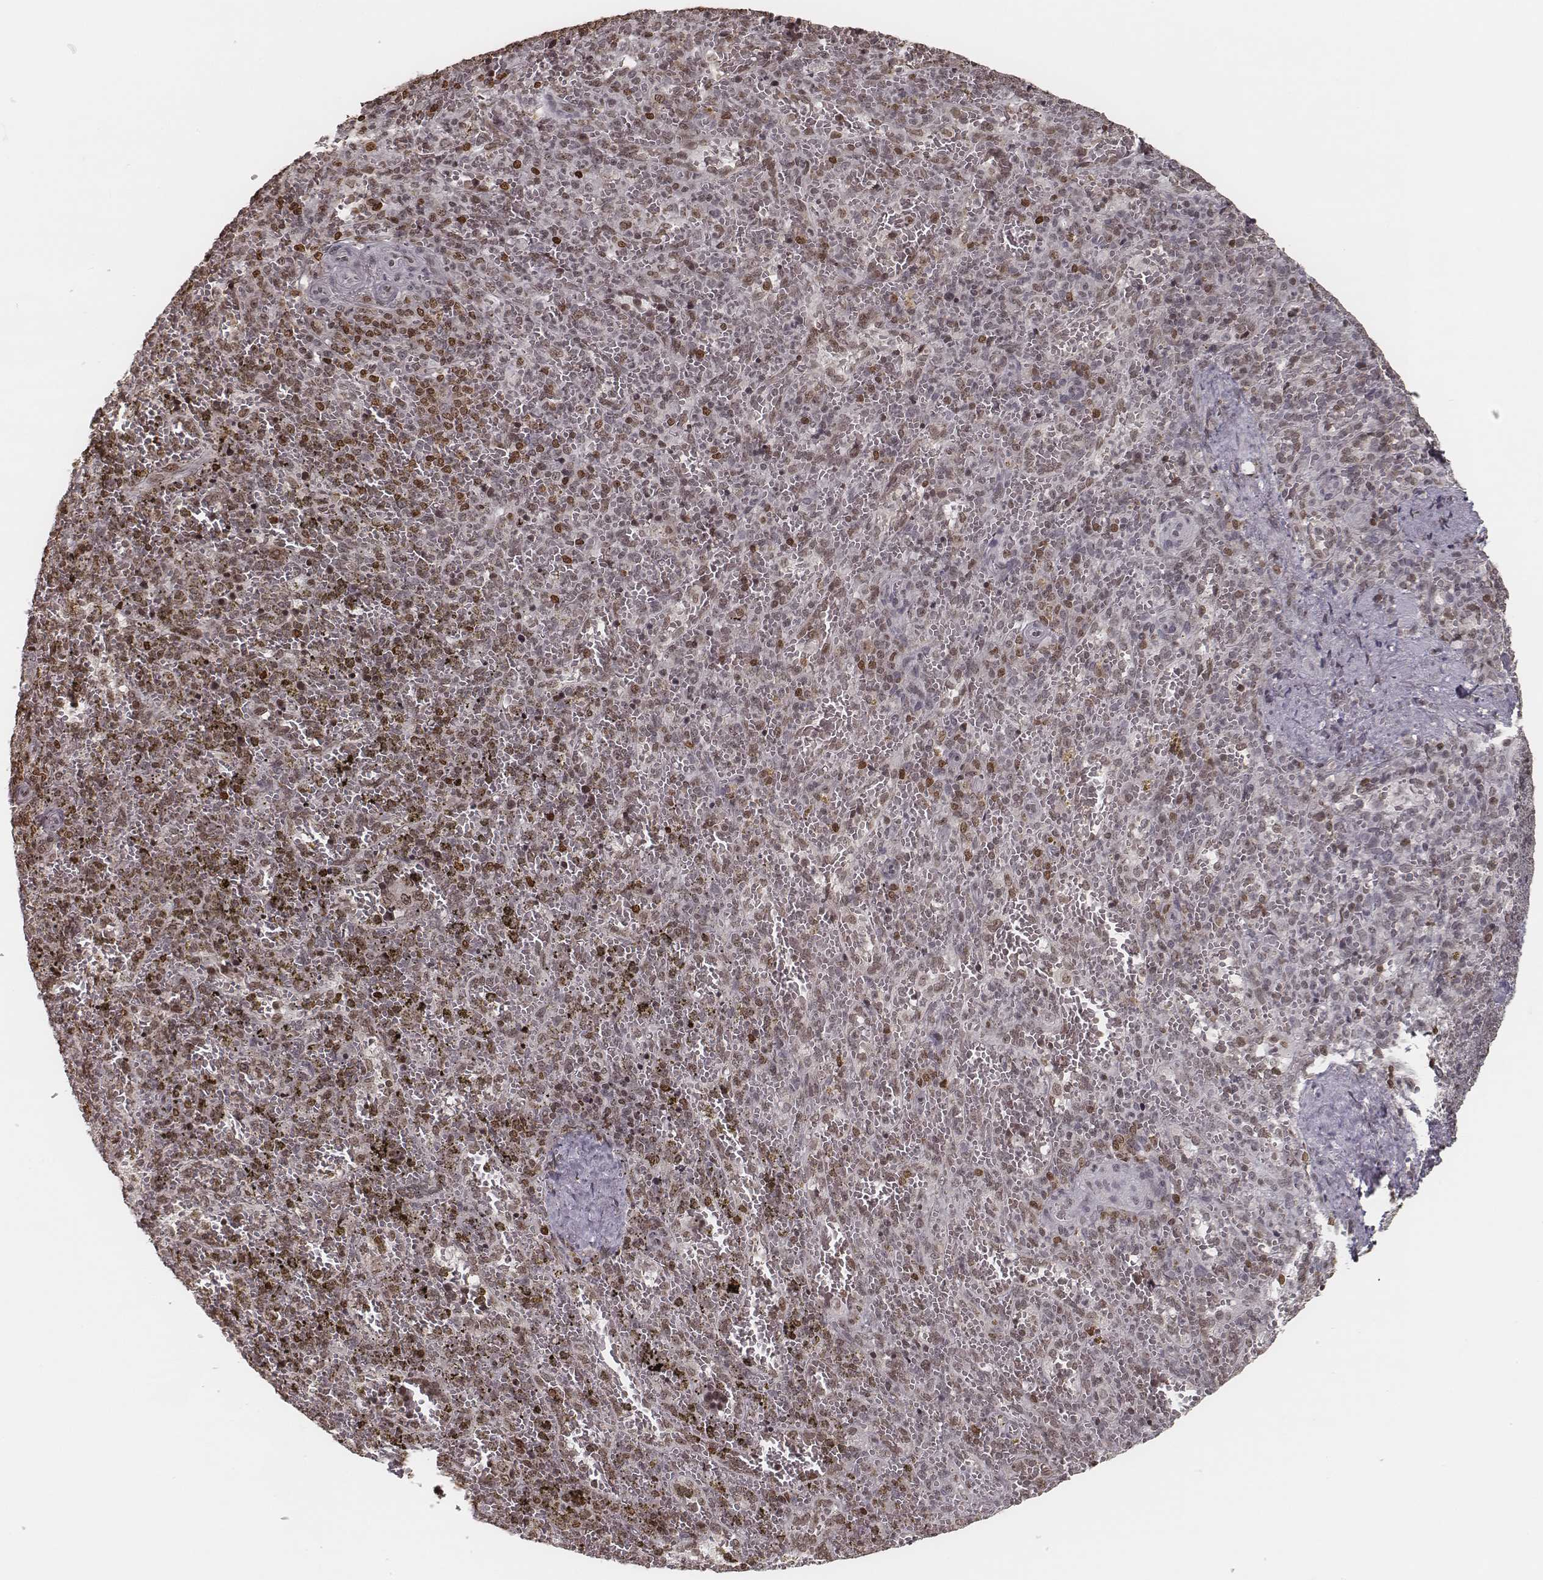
{"staining": {"intensity": "moderate", "quantity": "<25%", "location": "nuclear"}, "tissue": "spleen", "cell_type": "Cells in red pulp", "image_type": "normal", "snomed": [{"axis": "morphology", "description": "Normal tissue, NOS"}, {"axis": "topography", "description": "Spleen"}], "caption": "Benign spleen was stained to show a protein in brown. There is low levels of moderate nuclear positivity in about <25% of cells in red pulp.", "gene": "HMGA2", "patient": {"sex": "female", "age": 50}}